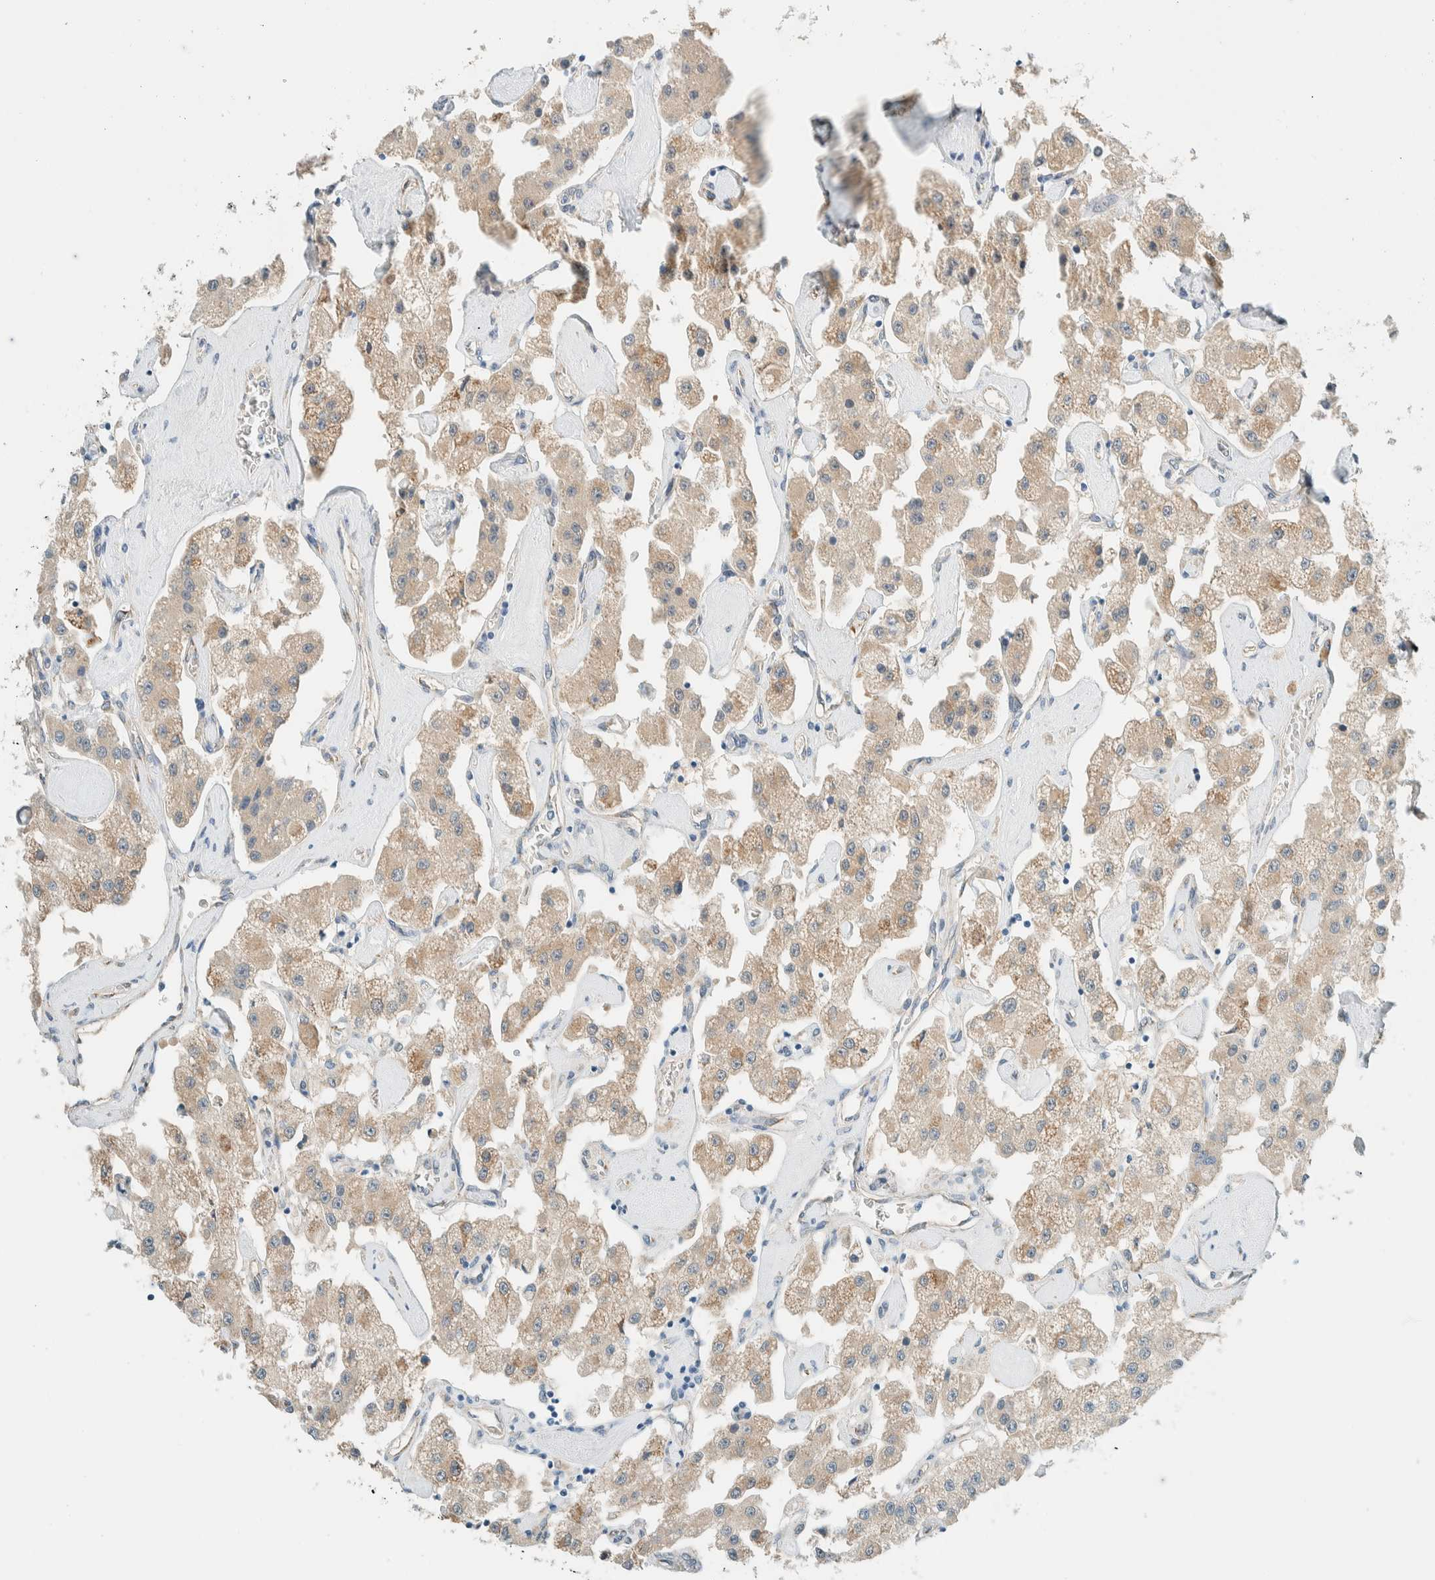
{"staining": {"intensity": "weak", "quantity": ">75%", "location": "cytoplasmic/membranous"}, "tissue": "carcinoid", "cell_type": "Tumor cells", "image_type": "cancer", "snomed": [{"axis": "morphology", "description": "Carcinoid, malignant, NOS"}, {"axis": "topography", "description": "Pancreas"}], "caption": "This histopathology image exhibits IHC staining of human carcinoid (malignant), with low weak cytoplasmic/membranous staining in about >75% of tumor cells.", "gene": "ALDH7A1", "patient": {"sex": "male", "age": 41}}